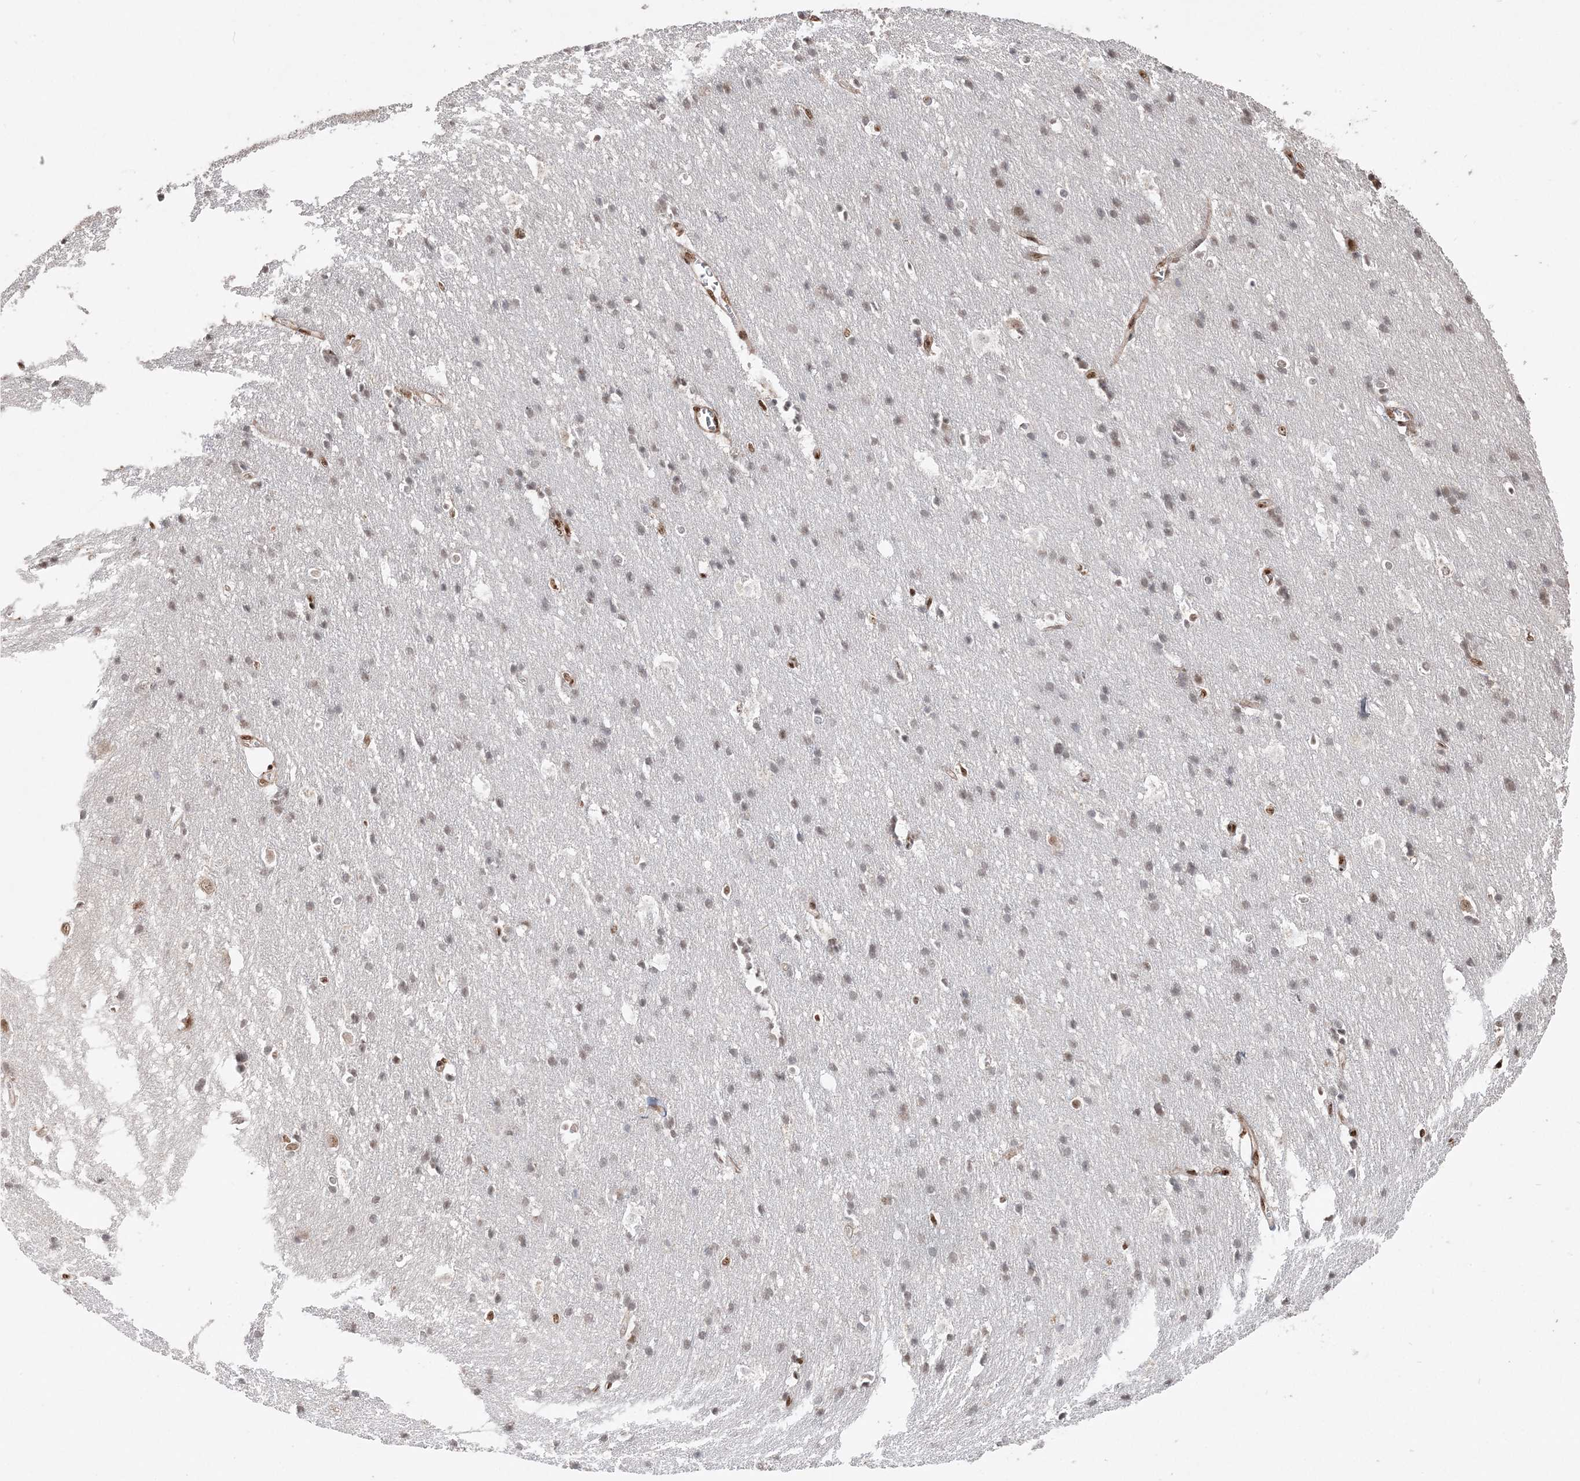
{"staining": {"intensity": "strong", "quantity": "25%-75%", "location": "cytoplasmic/membranous,nuclear"}, "tissue": "cerebral cortex", "cell_type": "Endothelial cells", "image_type": "normal", "snomed": [{"axis": "morphology", "description": "Normal tissue, NOS"}, {"axis": "topography", "description": "Cerebral cortex"}], "caption": "Brown immunohistochemical staining in unremarkable cerebral cortex exhibits strong cytoplasmic/membranous,nuclear staining in about 25%-75% of endothelial cells.", "gene": "RBM17", "patient": {"sex": "male", "age": 54}}